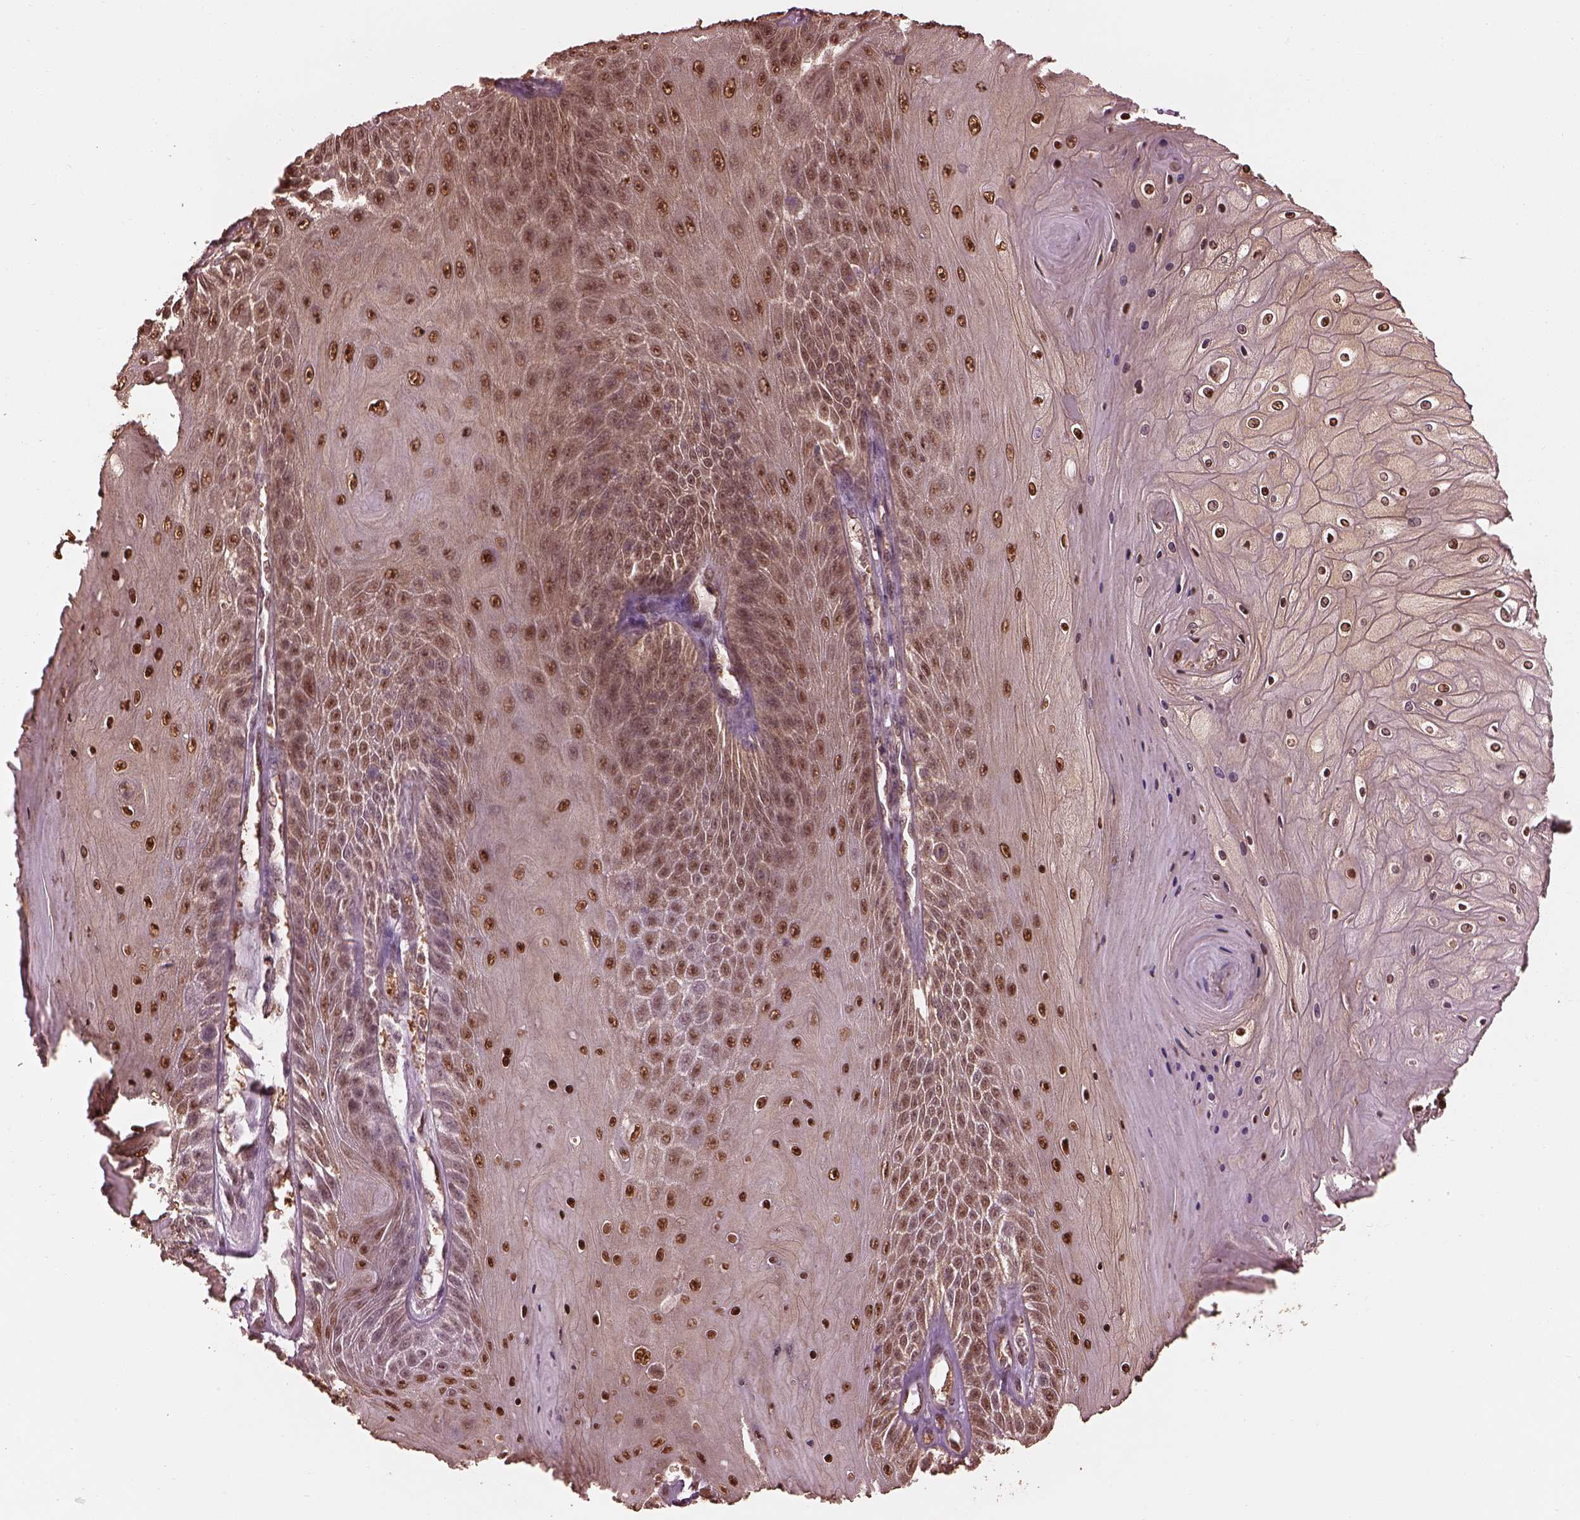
{"staining": {"intensity": "moderate", "quantity": ">75%", "location": "nuclear"}, "tissue": "skin cancer", "cell_type": "Tumor cells", "image_type": "cancer", "snomed": [{"axis": "morphology", "description": "Squamous cell carcinoma, NOS"}, {"axis": "topography", "description": "Skin"}], "caption": "A medium amount of moderate nuclear positivity is present in about >75% of tumor cells in skin squamous cell carcinoma tissue.", "gene": "PSMC5", "patient": {"sex": "male", "age": 62}}